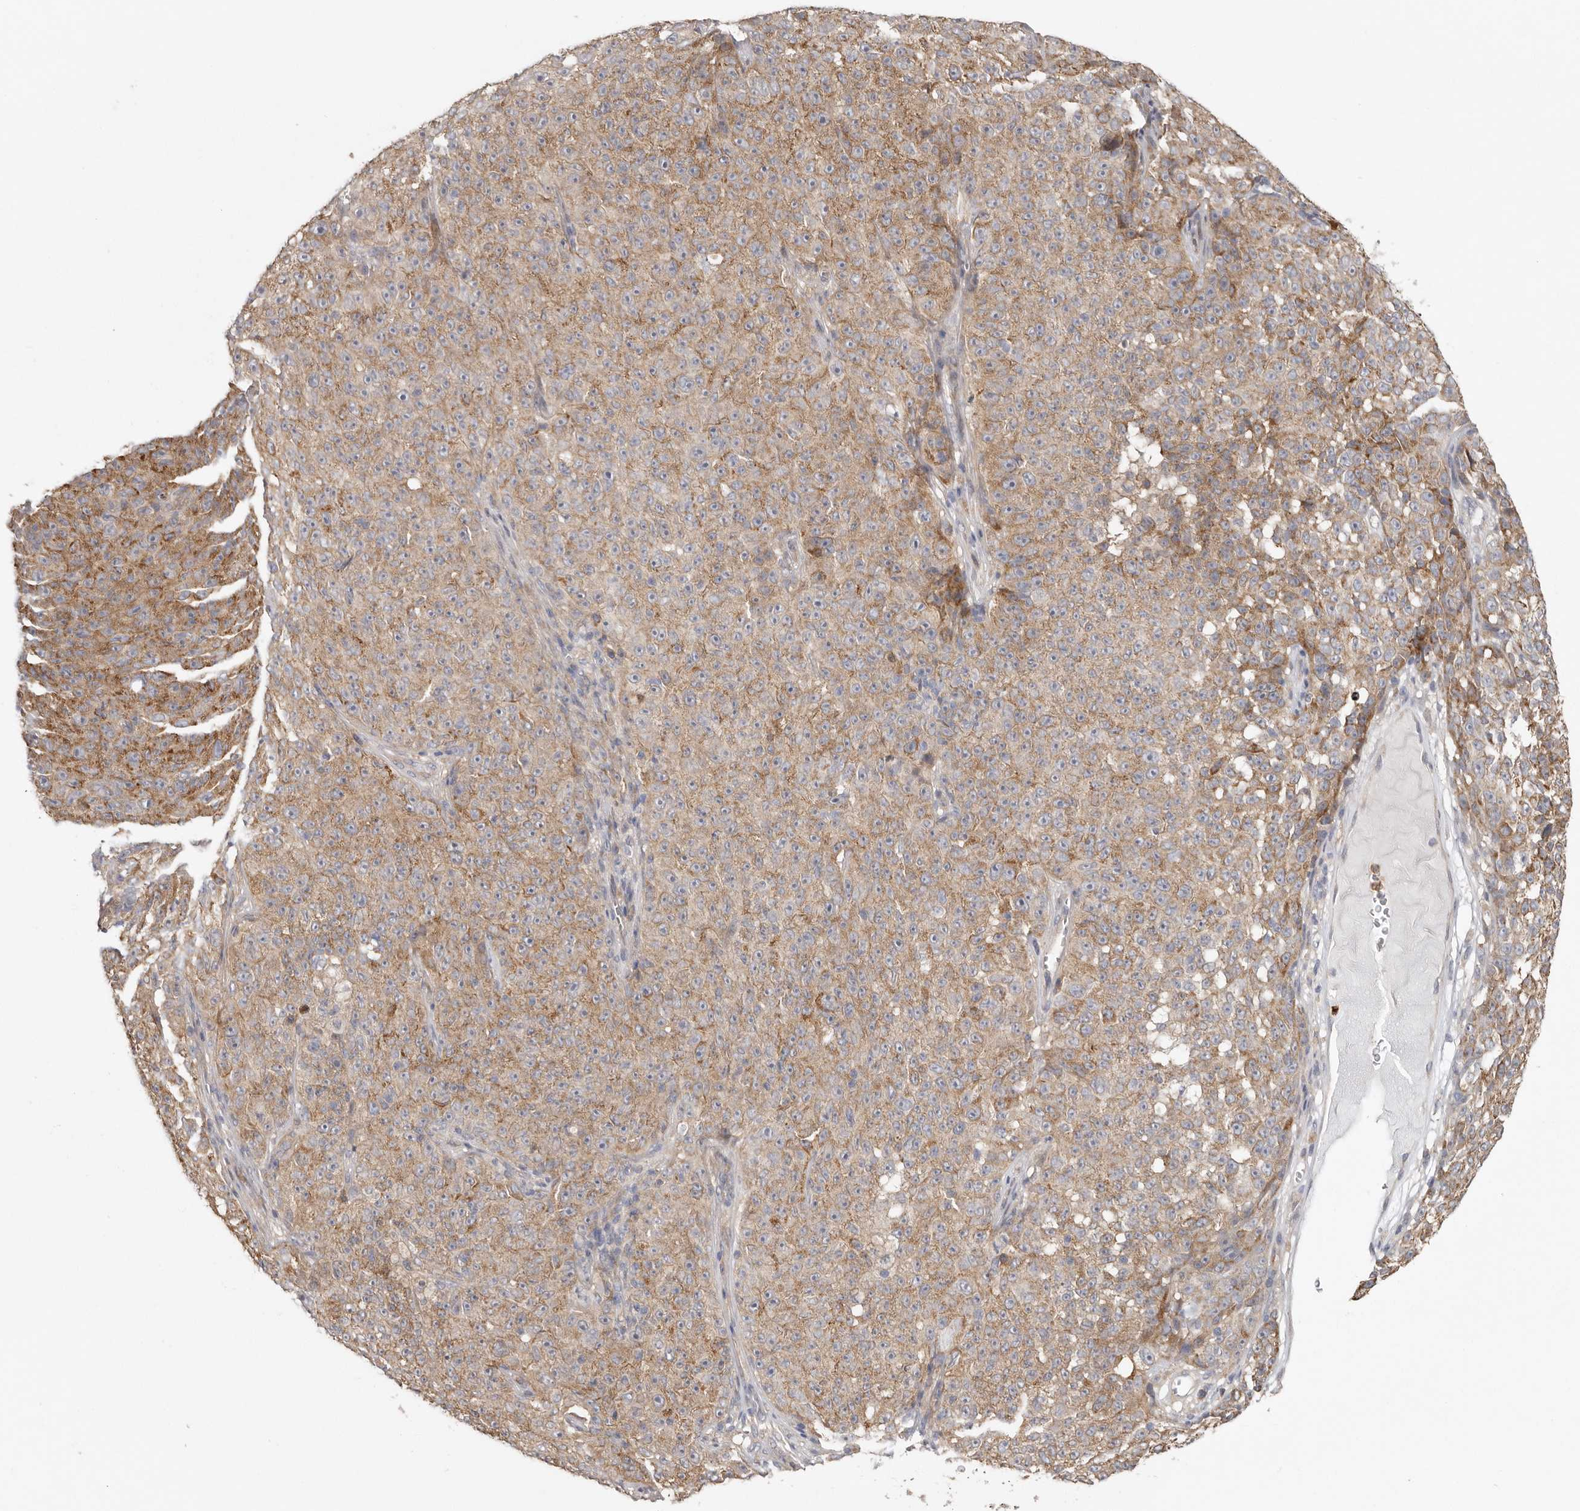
{"staining": {"intensity": "moderate", "quantity": ">75%", "location": "cytoplasmic/membranous"}, "tissue": "melanoma", "cell_type": "Tumor cells", "image_type": "cancer", "snomed": [{"axis": "morphology", "description": "Malignant melanoma, NOS"}, {"axis": "topography", "description": "Skin"}], "caption": "IHC of human melanoma reveals medium levels of moderate cytoplasmic/membranous staining in approximately >75% of tumor cells.", "gene": "MSRB2", "patient": {"sex": "female", "age": 82}}